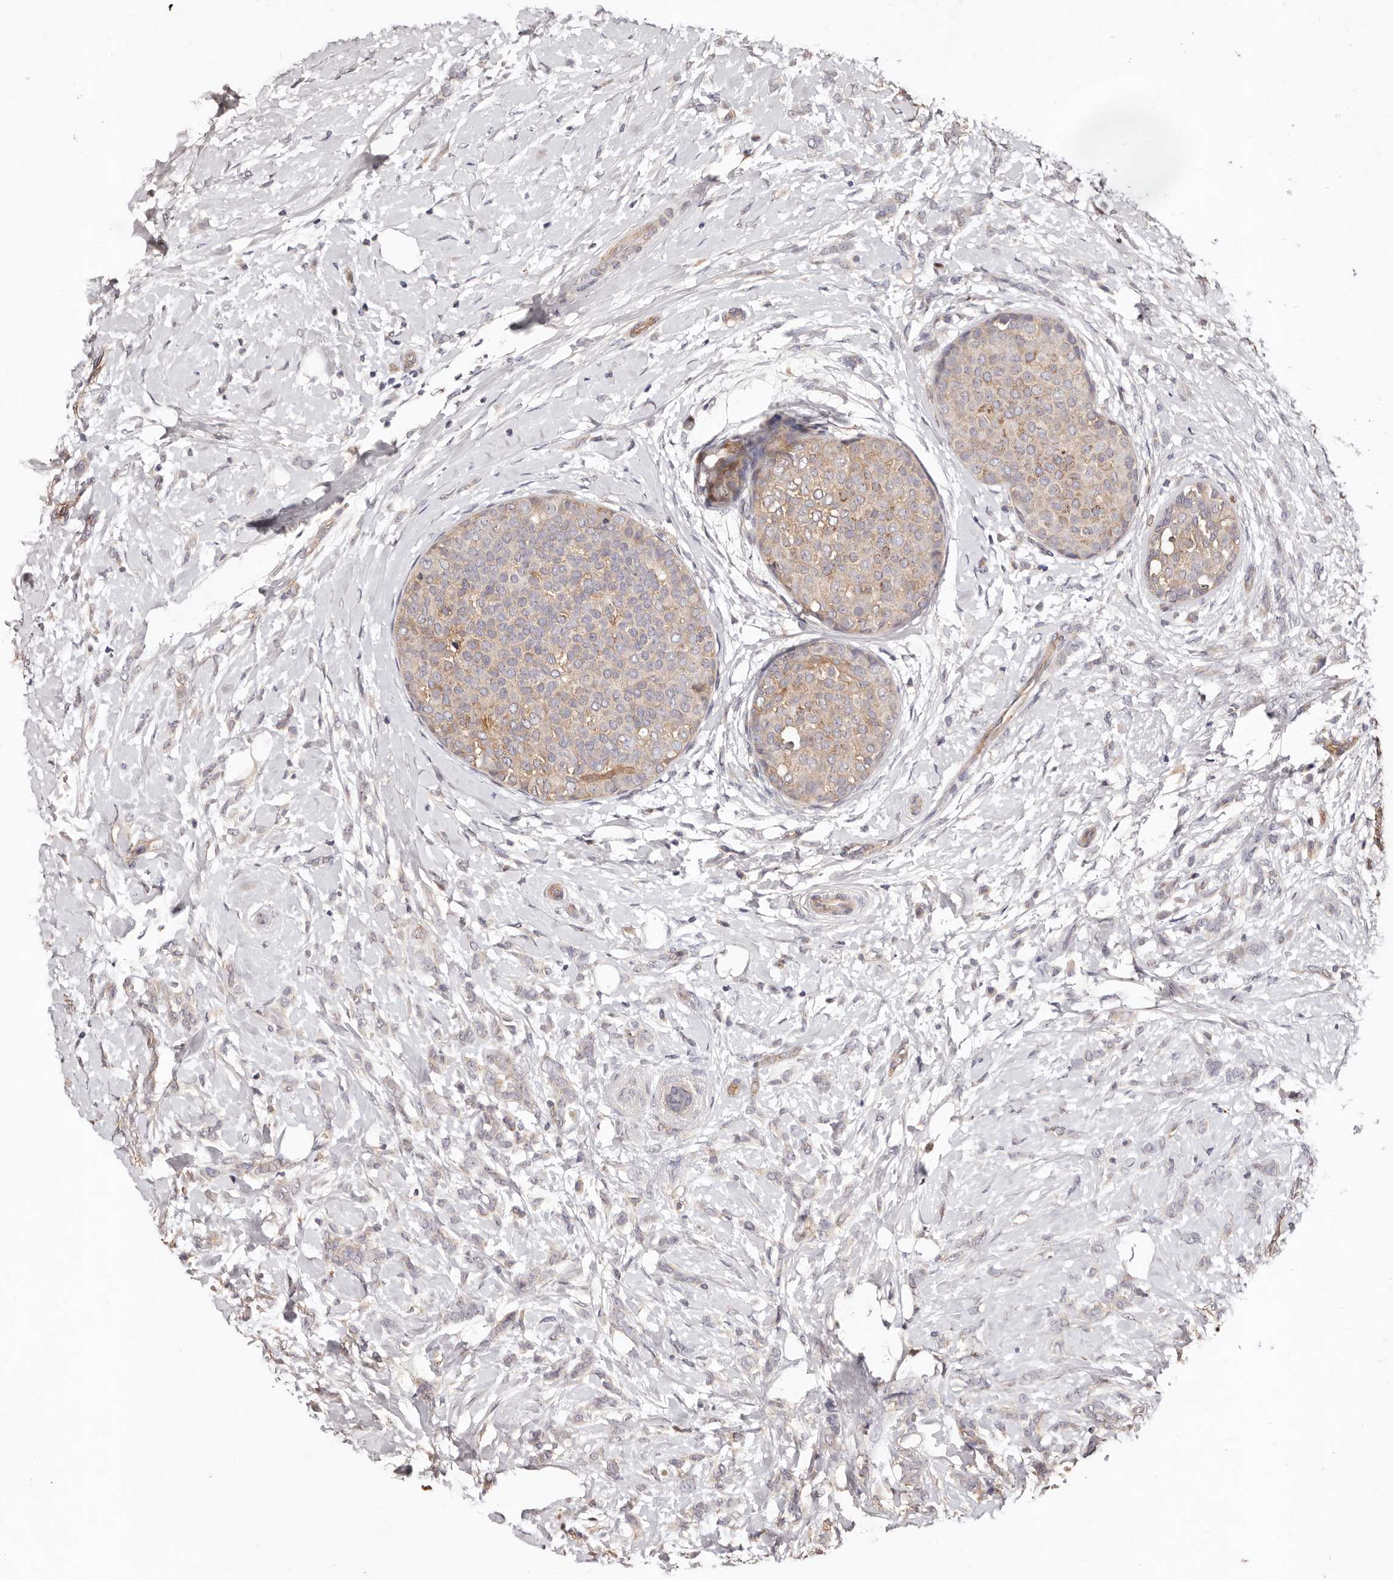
{"staining": {"intensity": "weak", "quantity": "25%-75%", "location": "cytoplasmic/membranous"}, "tissue": "breast cancer", "cell_type": "Tumor cells", "image_type": "cancer", "snomed": [{"axis": "morphology", "description": "Lobular carcinoma, in situ"}, {"axis": "morphology", "description": "Lobular carcinoma"}, {"axis": "topography", "description": "Breast"}], "caption": "Immunohistochemistry (IHC) staining of breast cancer, which displays low levels of weak cytoplasmic/membranous staining in about 25%-75% of tumor cells indicating weak cytoplasmic/membranous protein positivity. The staining was performed using DAB (brown) for protein detection and nuclei were counterstained in hematoxylin (blue).", "gene": "CCL14", "patient": {"sex": "female", "age": 41}}